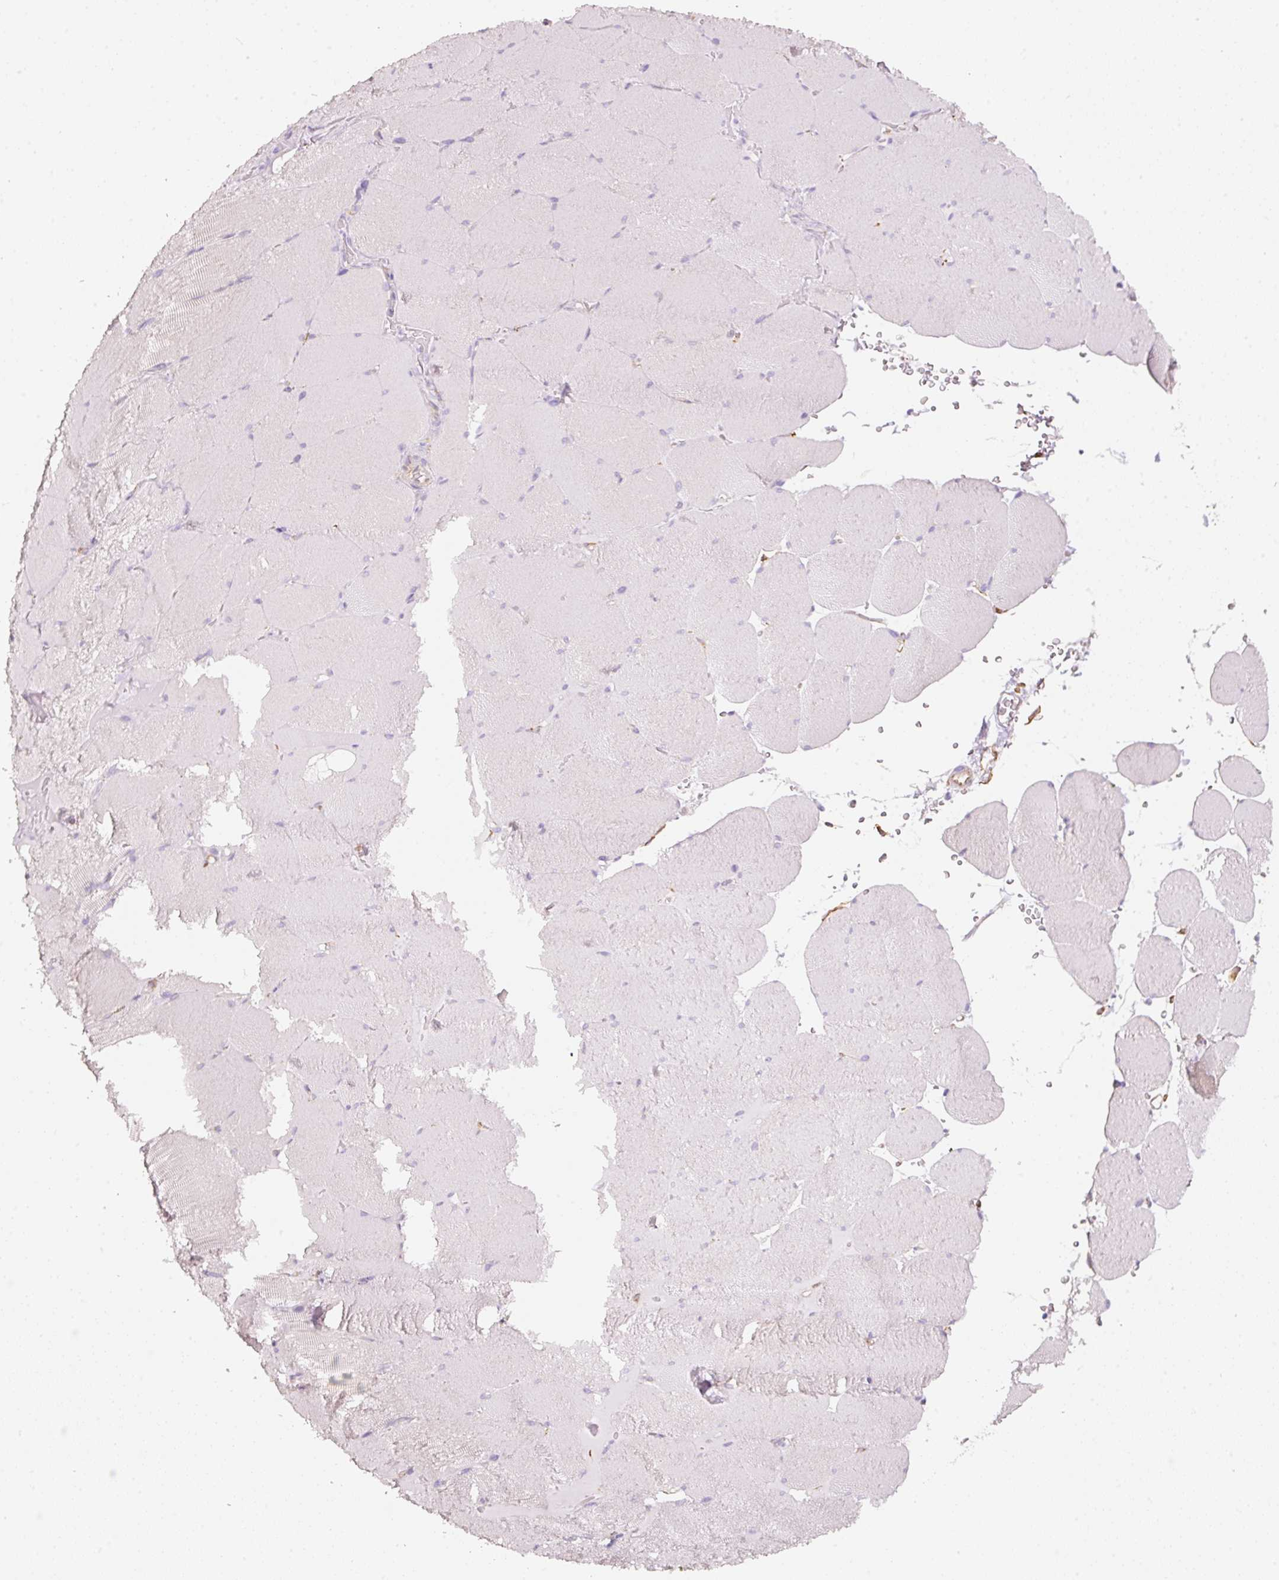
{"staining": {"intensity": "negative", "quantity": "none", "location": "none"}, "tissue": "skeletal muscle", "cell_type": "Myocytes", "image_type": "normal", "snomed": [{"axis": "morphology", "description": "Normal tissue, NOS"}, {"axis": "topography", "description": "Skeletal muscle"}, {"axis": "topography", "description": "Head-Neck"}], "caption": "IHC of benign human skeletal muscle shows no expression in myocytes. (Immunohistochemistry (ihc), brightfield microscopy, high magnification).", "gene": "GCG", "patient": {"sex": "male", "age": 66}}